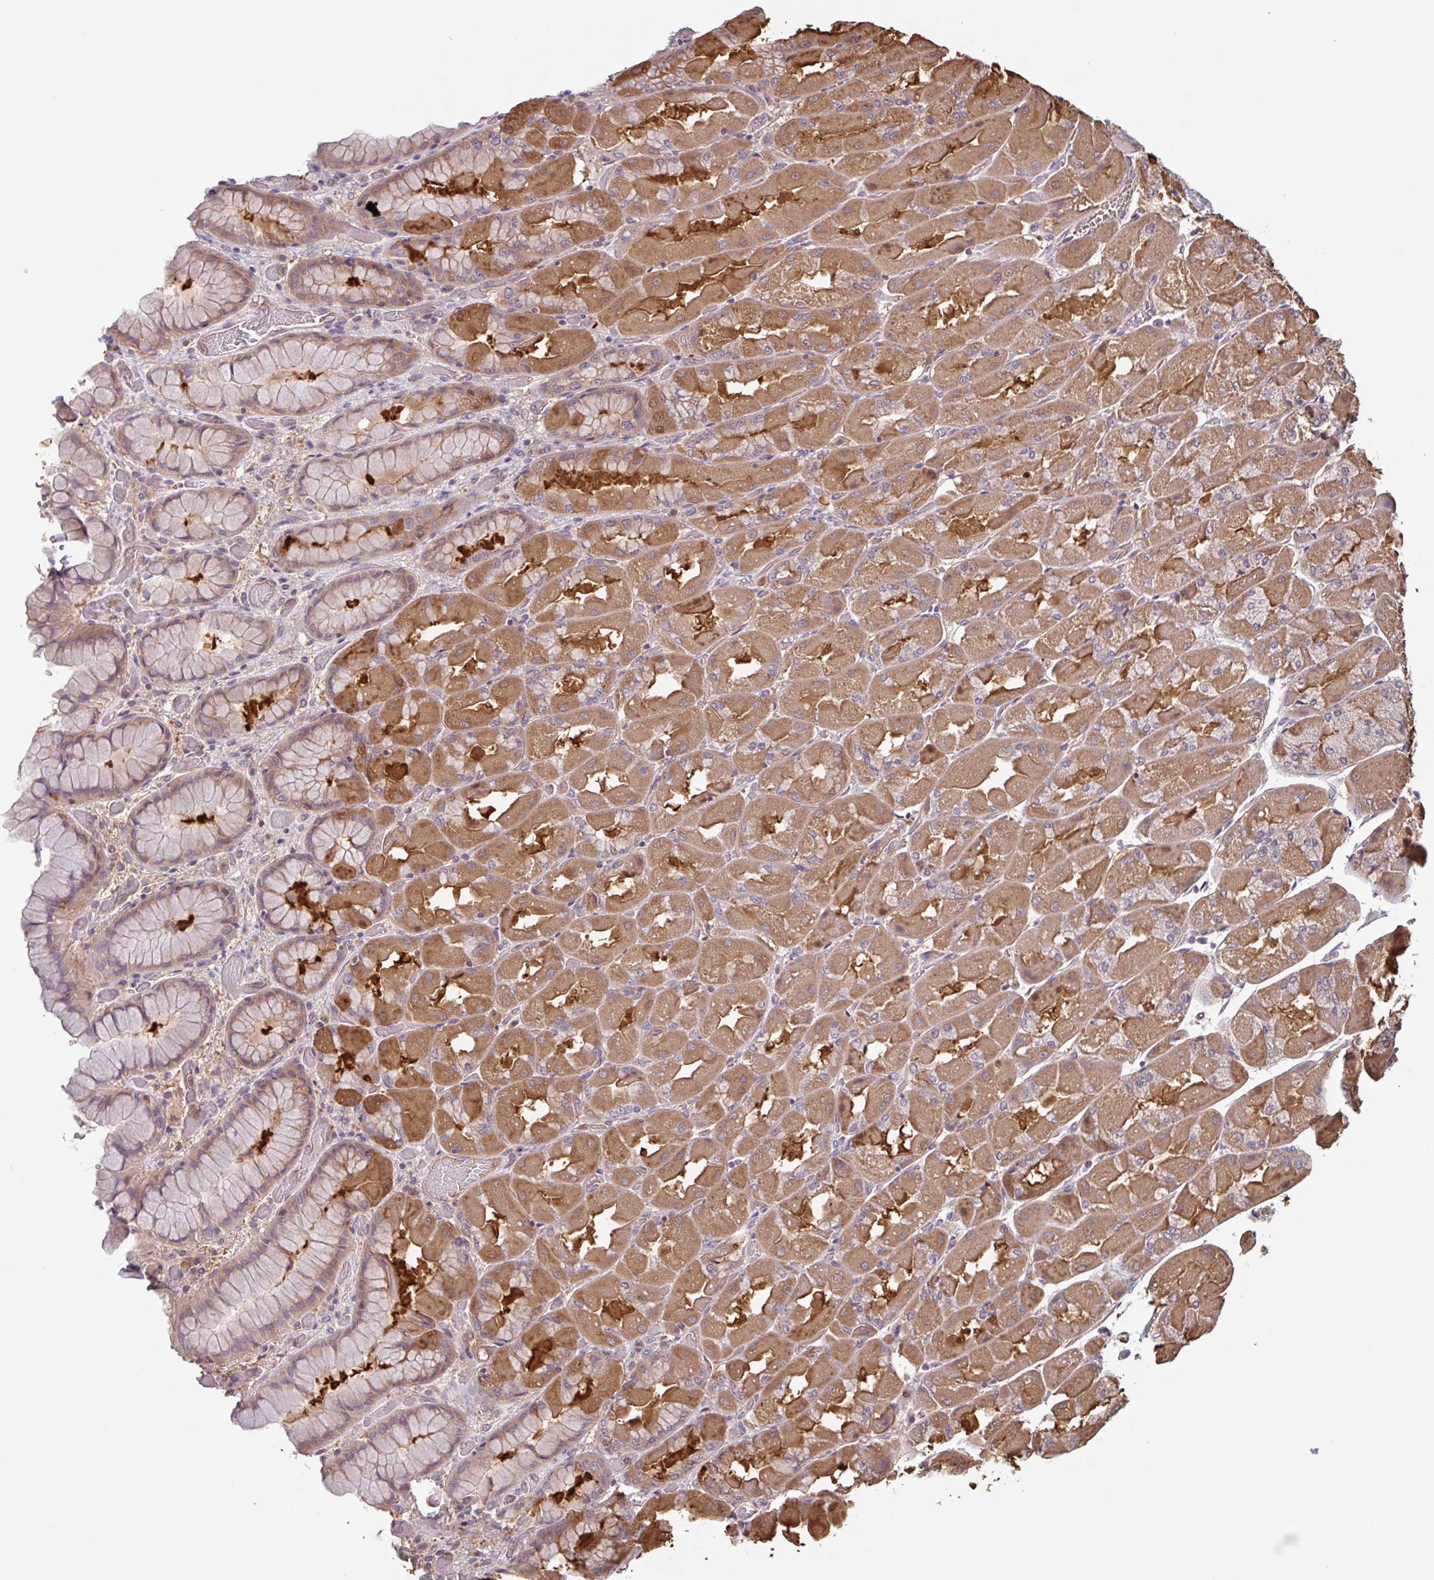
{"staining": {"intensity": "moderate", "quantity": ">75%", "location": "cytoplasmic/membranous"}, "tissue": "stomach", "cell_type": "Glandular cells", "image_type": "normal", "snomed": [{"axis": "morphology", "description": "Normal tissue, NOS"}, {"axis": "topography", "description": "Stomach"}], "caption": "Glandular cells show medium levels of moderate cytoplasmic/membranous expression in about >75% of cells in normal stomach. Ihc stains the protein of interest in brown and the nuclei are stained blue.", "gene": "OTOP2", "patient": {"sex": "female", "age": 61}}